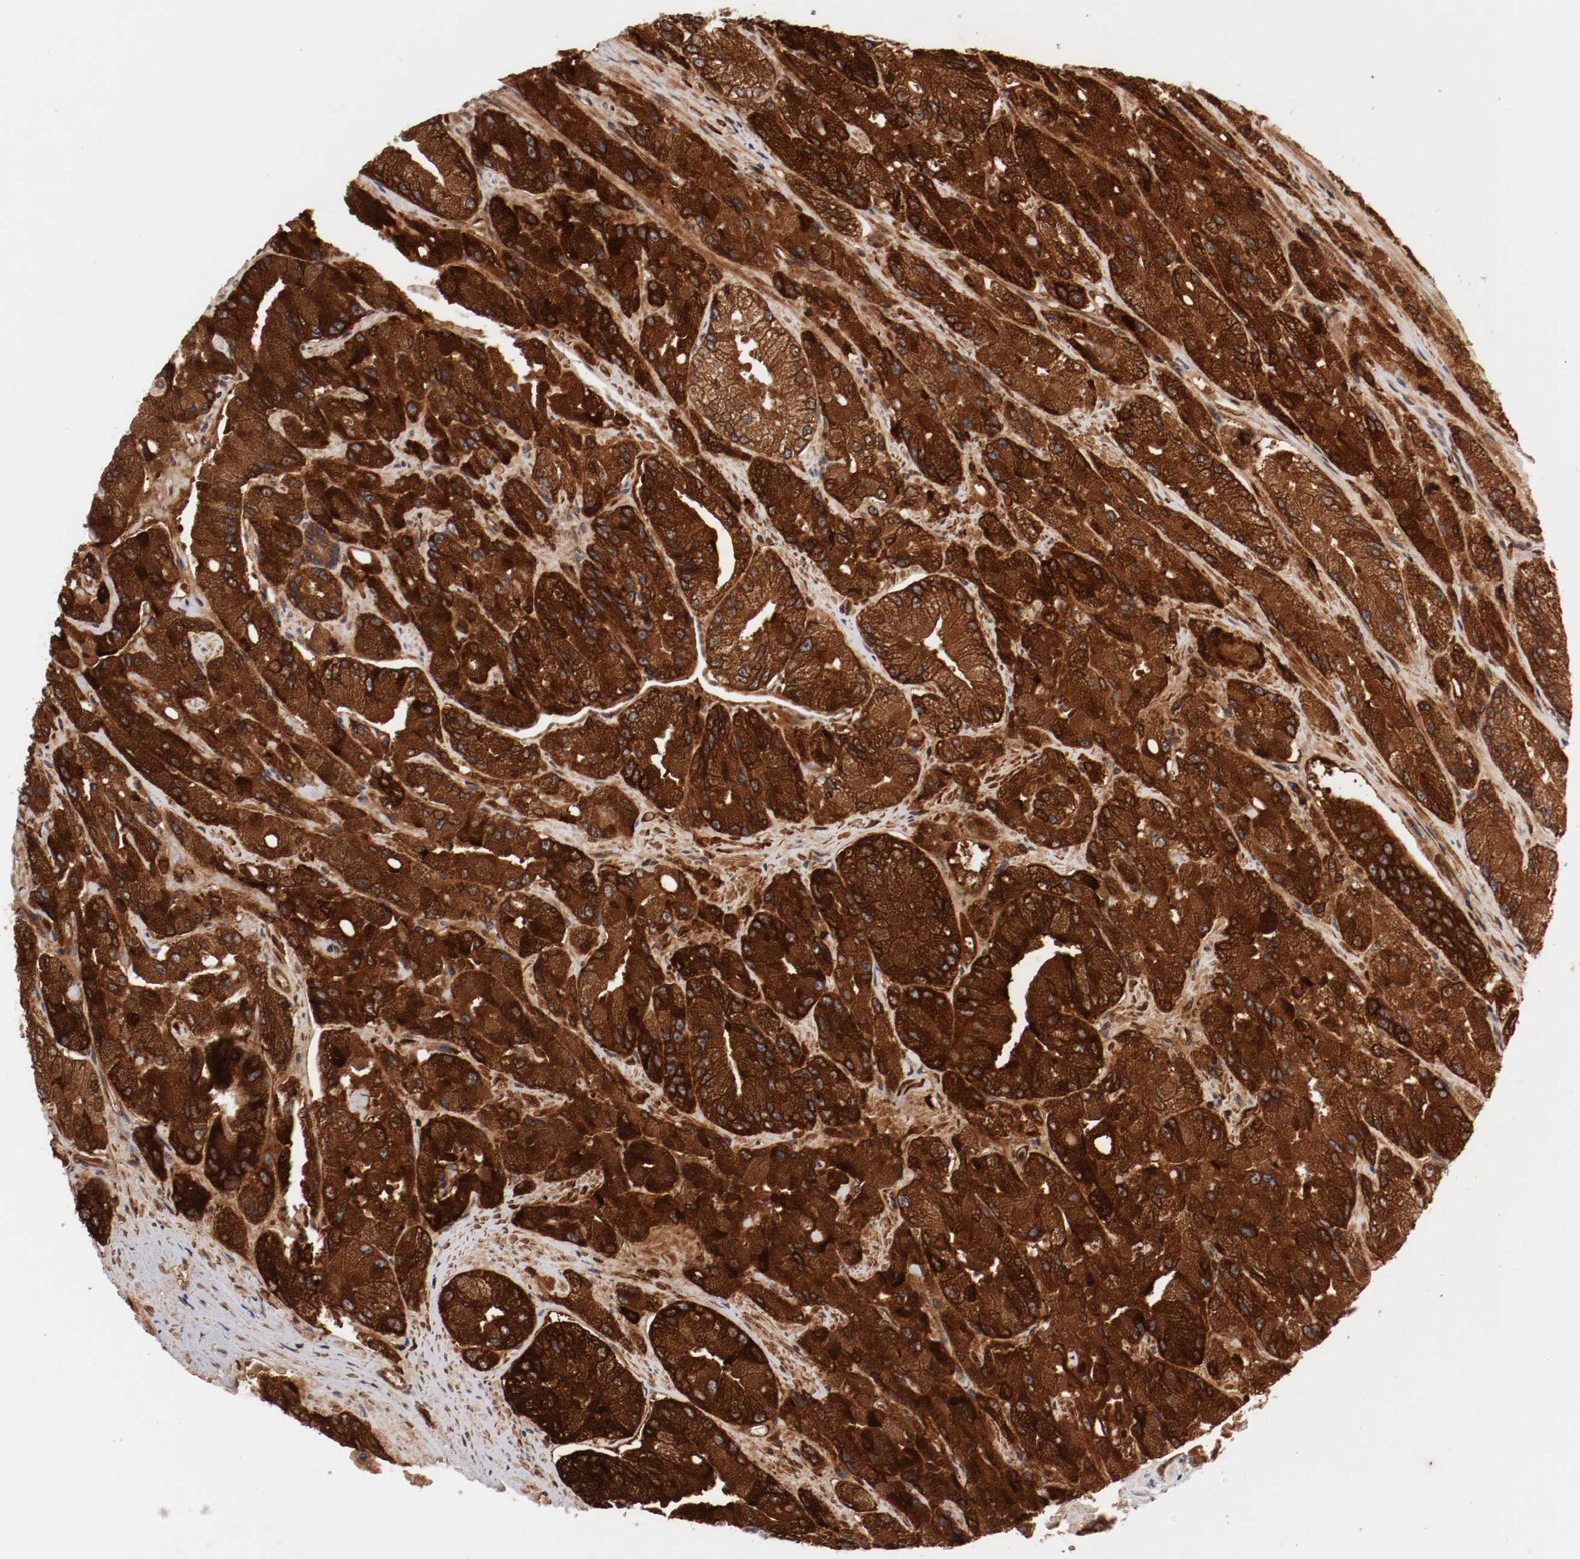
{"staining": {"intensity": "strong", "quantity": ">75%", "location": "cytoplasmic/membranous"}, "tissue": "prostate cancer", "cell_type": "Tumor cells", "image_type": "cancer", "snomed": [{"axis": "morphology", "description": "Adenocarcinoma, High grade"}, {"axis": "topography", "description": "Prostate"}], "caption": "This histopathology image demonstrates IHC staining of prostate cancer (adenocarcinoma (high-grade)), with high strong cytoplasmic/membranous expression in approximately >75% of tumor cells.", "gene": "GUF1", "patient": {"sex": "male", "age": 58}}